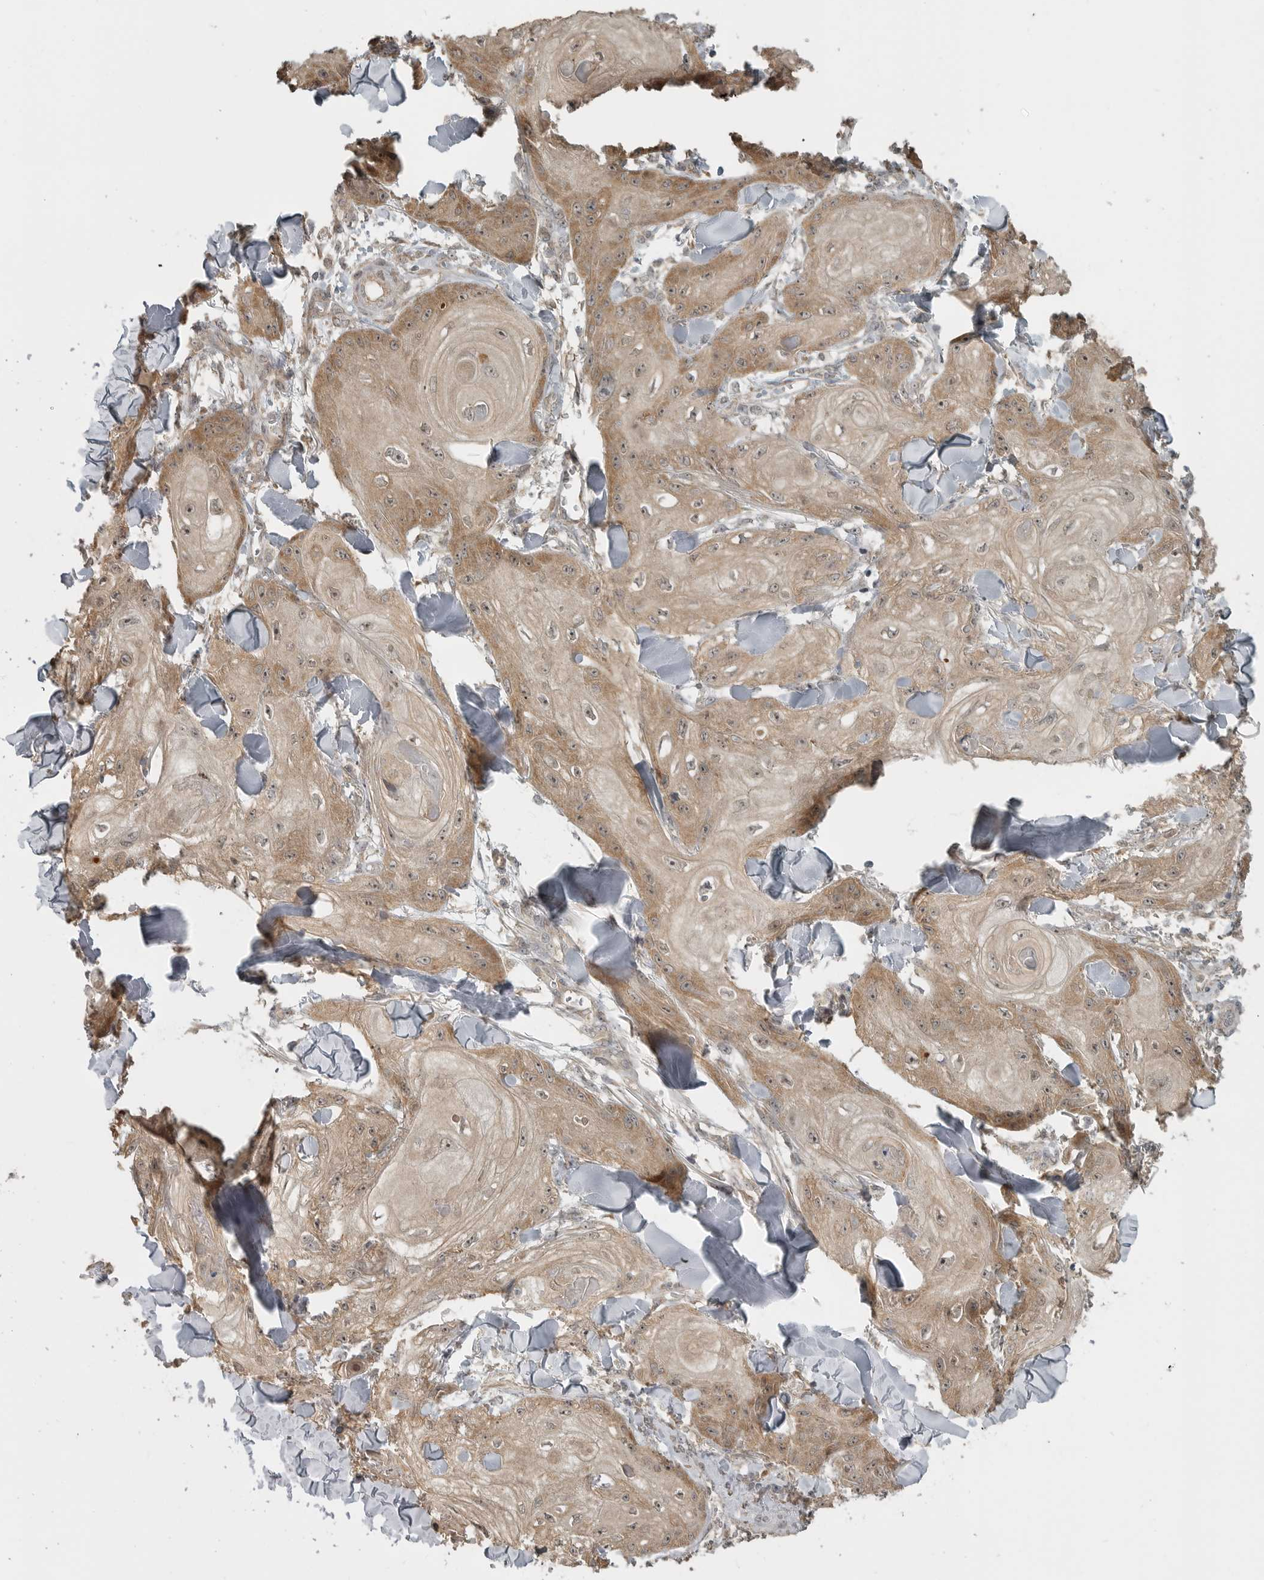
{"staining": {"intensity": "moderate", "quantity": "25%-75%", "location": "cytoplasmic/membranous,nuclear"}, "tissue": "skin cancer", "cell_type": "Tumor cells", "image_type": "cancer", "snomed": [{"axis": "morphology", "description": "Squamous cell carcinoma, NOS"}, {"axis": "topography", "description": "Skin"}], "caption": "Immunohistochemistry image of neoplastic tissue: human skin cancer stained using immunohistochemistry reveals medium levels of moderate protein expression localized specifically in the cytoplasmic/membranous and nuclear of tumor cells, appearing as a cytoplasmic/membranous and nuclear brown color.", "gene": "LLGL1", "patient": {"sex": "male", "age": 74}}